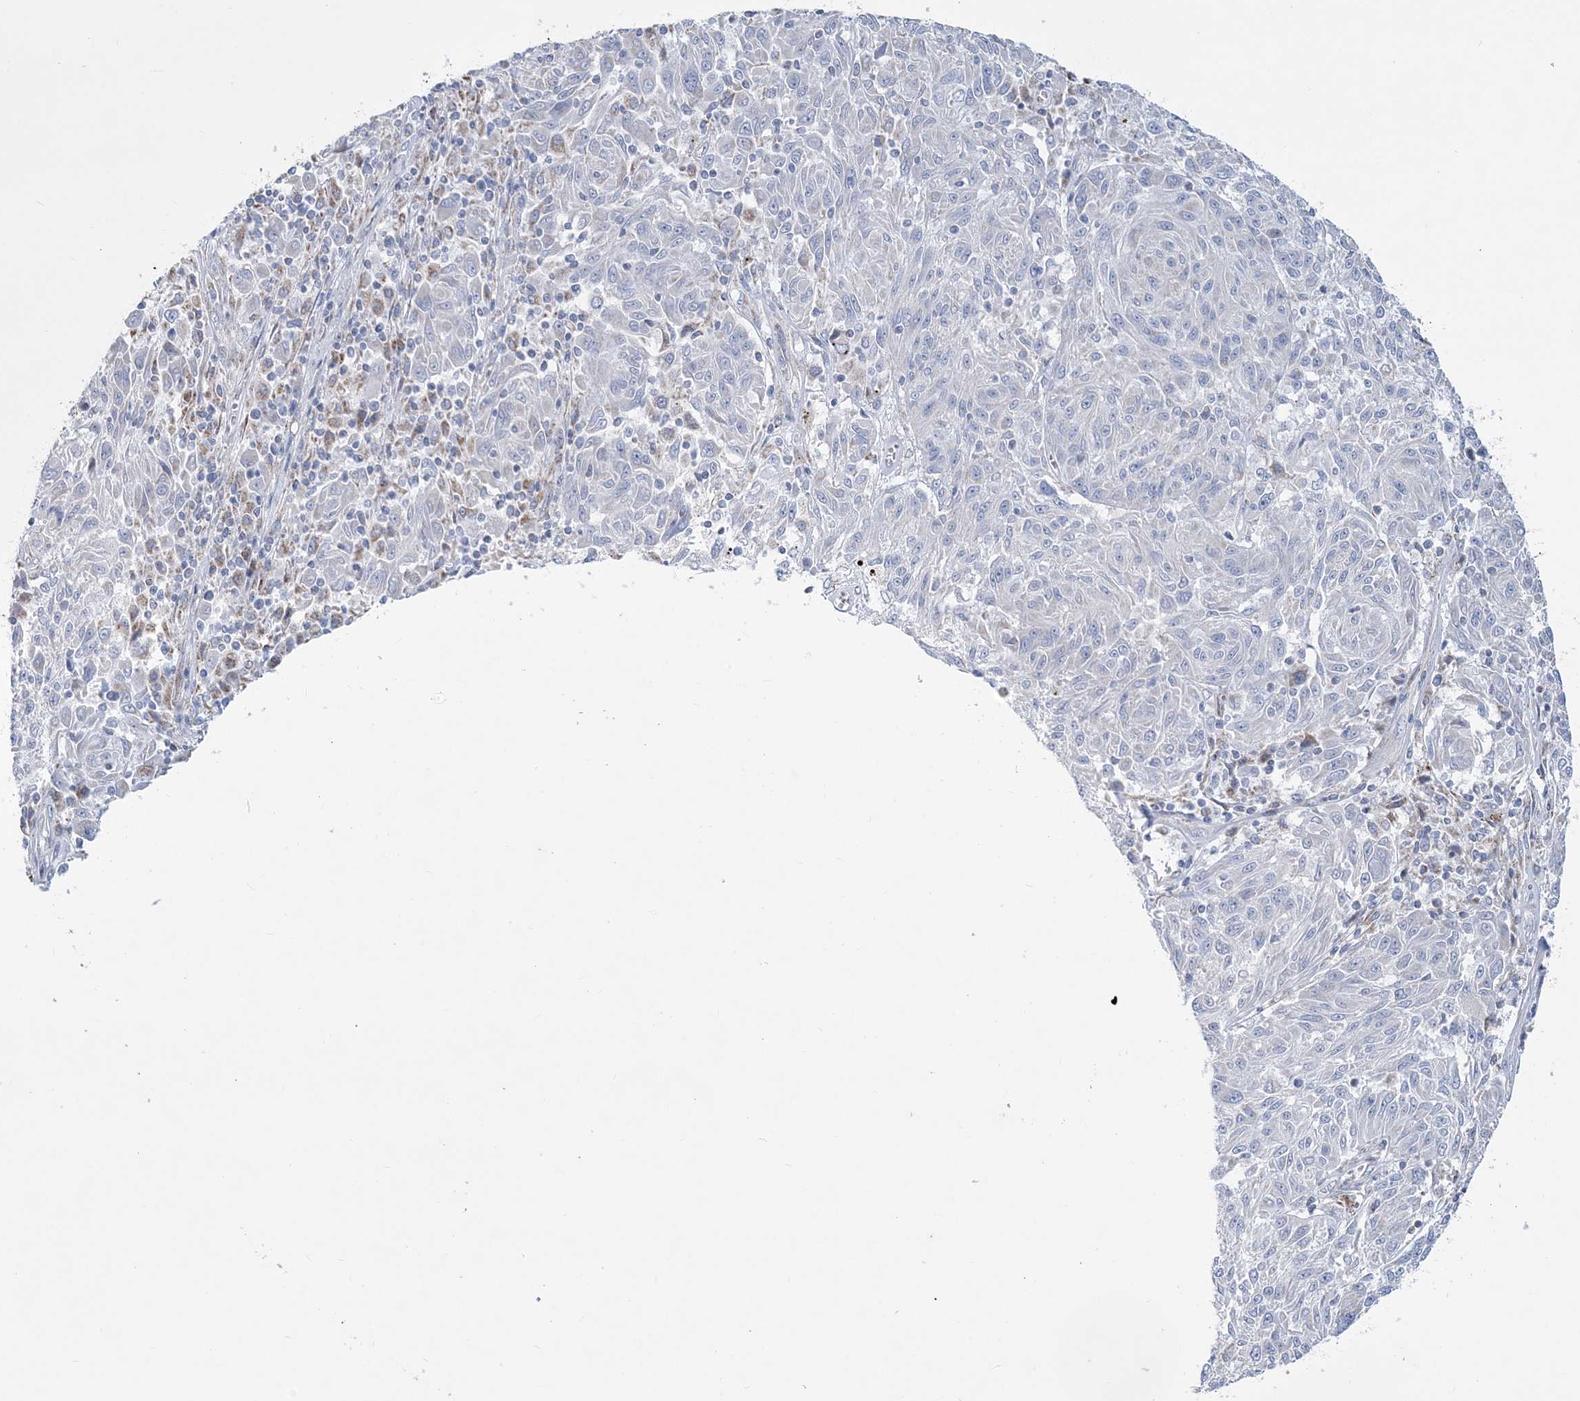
{"staining": {"intensity": "negative", "quantity": "none", "location": "none"}, "tissue": "melanoma", "cell_type": "Tumor cells", "image_type": "cancer", "snomed": [{"axis": "morphology", "description": "Malignant melanoma, NOS"}, {"axis": "topography", "description": "Skin"}], "caption": "Melanoma was stained to show a protein in brown. There is no significant staining in tumor cells. (Stains: DAB (3,3'-diaminobenzidine) immunohistochemistry with hematoxylin counter stain, Microscopy: brightfield microscopy at high magnification).", "gene": "TBC1D7", "patient": {"sex": "male", "age": 53}}